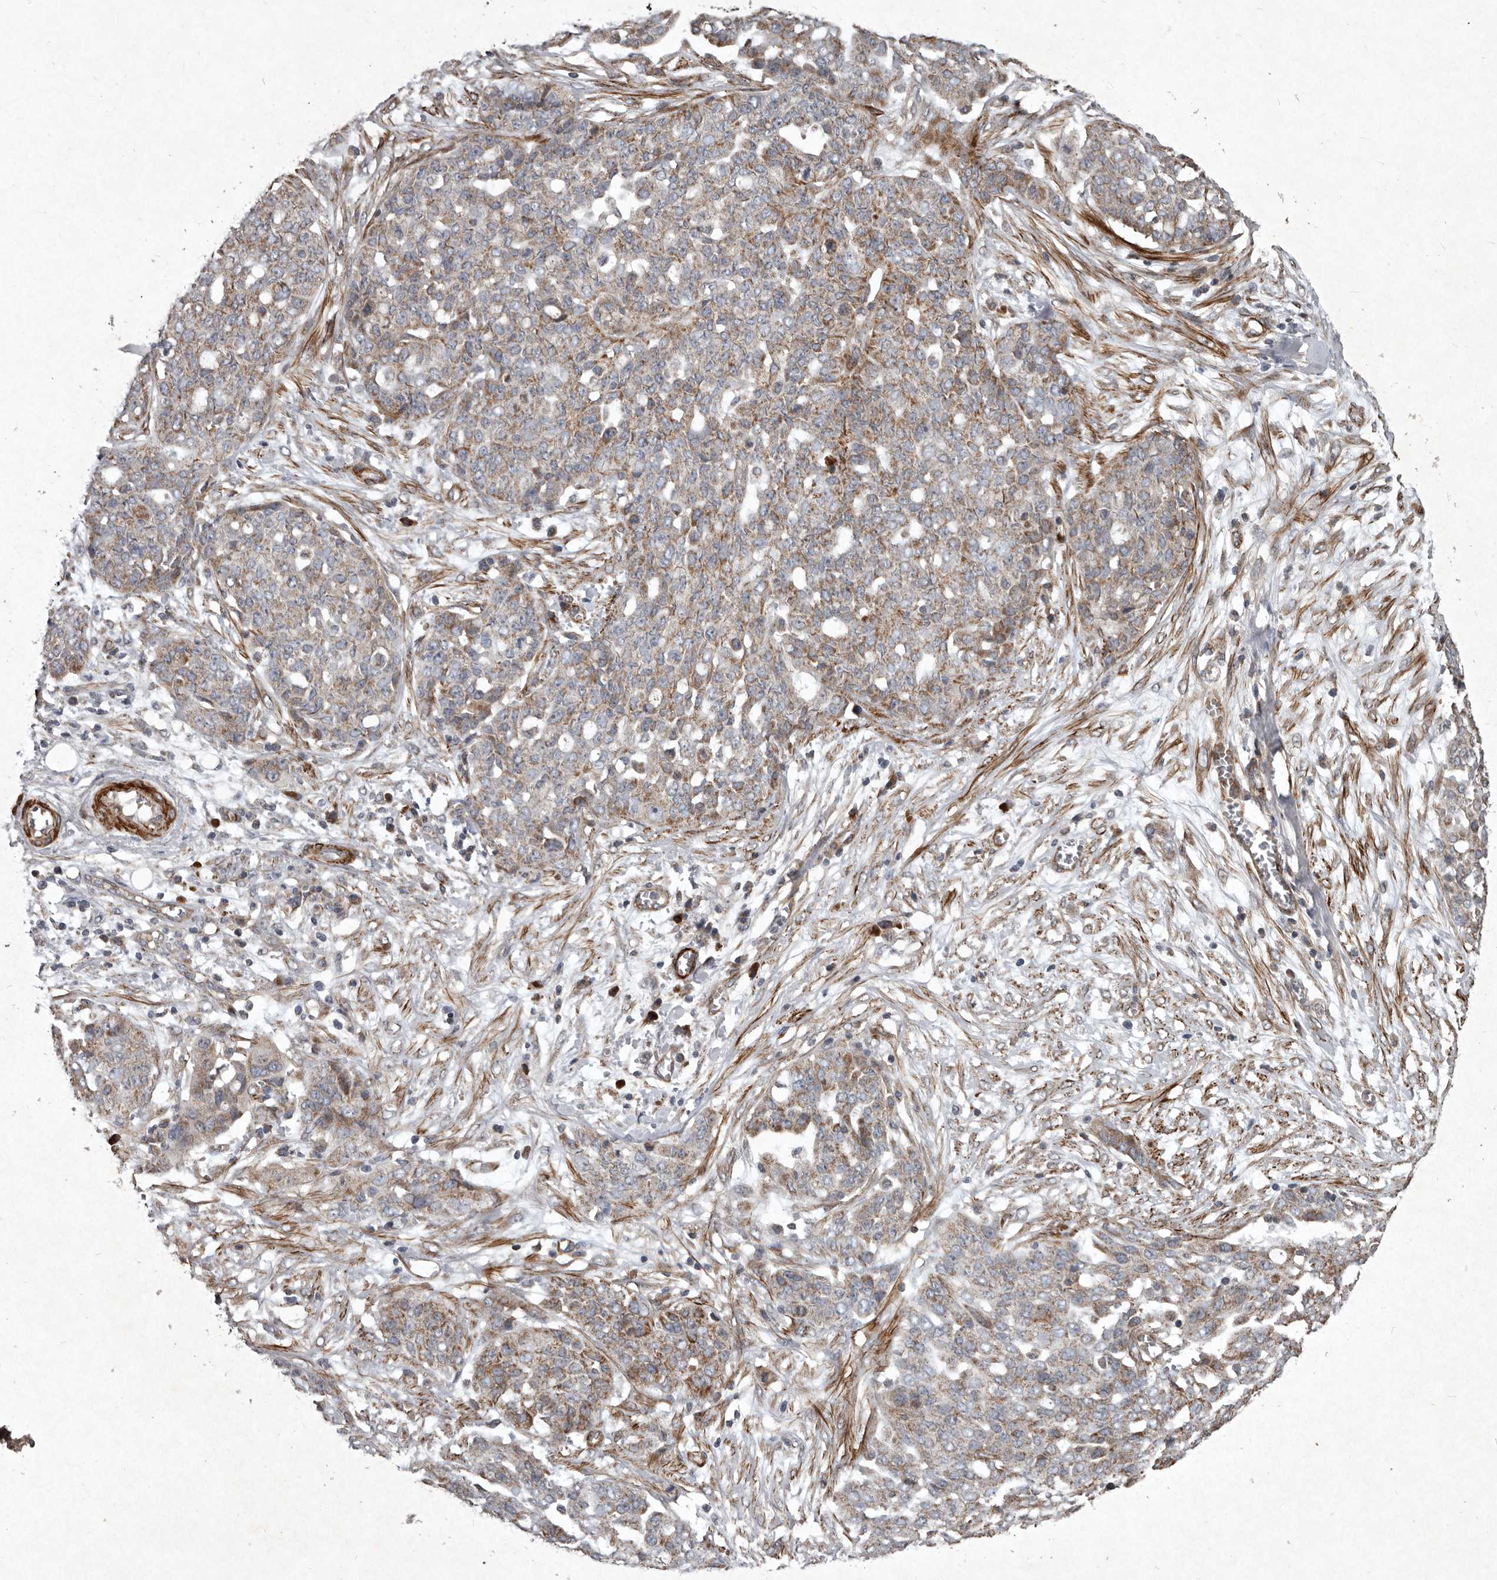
{"staining": {"intensity": "moderate", "quantity": "25%-75%", "location": "cytoplasmic/membranous"}, "tissue": "ovarian cancer", "cell_type": "Tumor cells", "image_type": "cancer", "snomed": [{"axis": "morphology", "description": "Cystadenocarcinoma, serous, NOS"}, {"axis": "topography", "description": "Soft tissue"}, {"axis": "topography", "description": "Ovary"}], "caption": "The image shows a brown stain indicating the presence of a protein in the cytoplasmic/membranous of tumor cells in ovarian cancer (serous cystadenocarcinoma).", "gene": "MRPS15", "patient": {"sex": "female", "age": 57}}